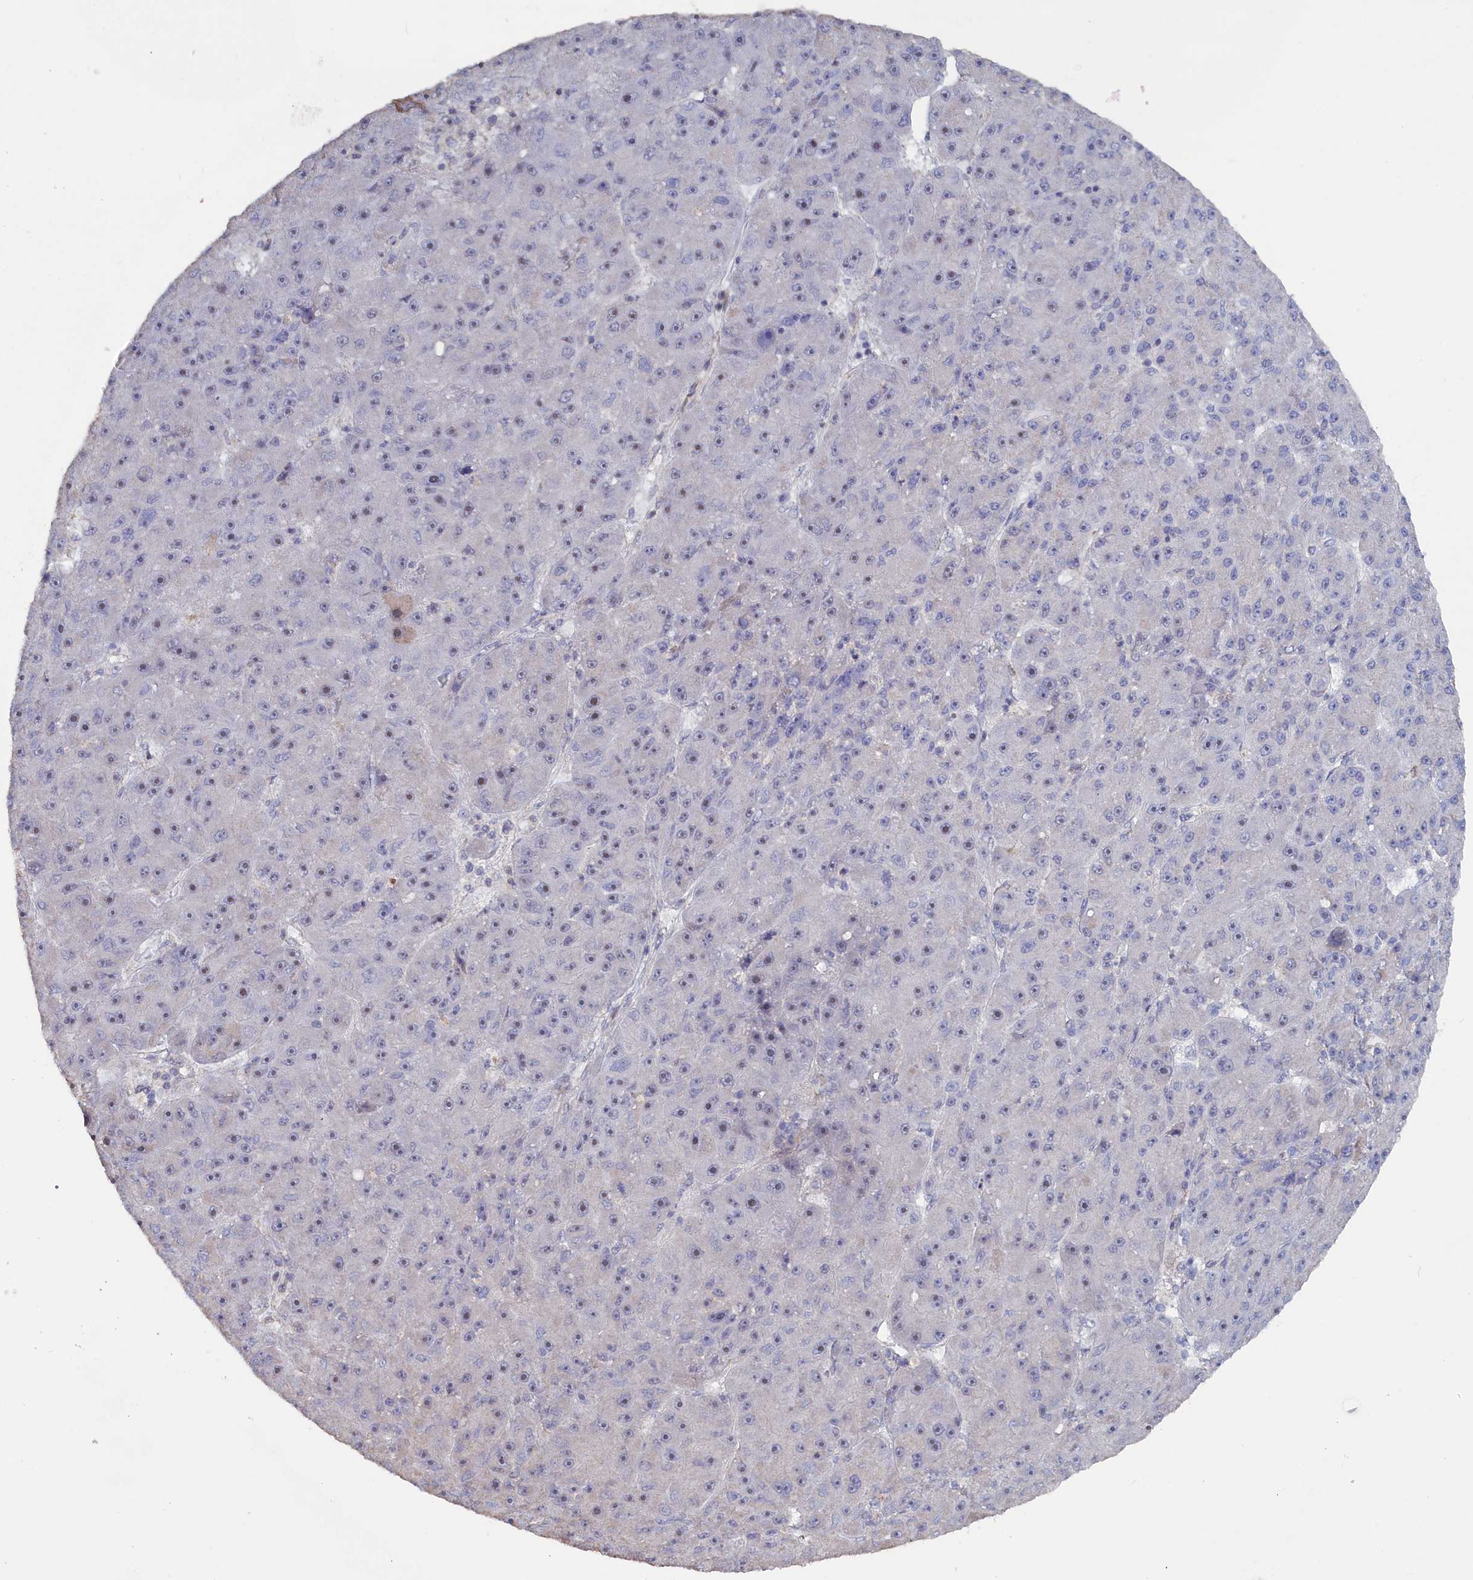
{"staining": {"intensity": "negative", "quantity": "none", "location": "none"}, "tissue": "liver cancer", "cell_type": "Tumor cells", "image_type": "cancer", "snomed": [{"axis": "morphology", "description": "Carcinoma, Hepatocellular, NOS"}, {"axis": "topography", "description": "Liver"}], "caption": "Immunohistochemistry of human liver cancer (hepatocellular carcinoma) exhibits no staining in tumor cells.", "gene": "SEMG2", "patient": {"sex": "male", "age": 67}}